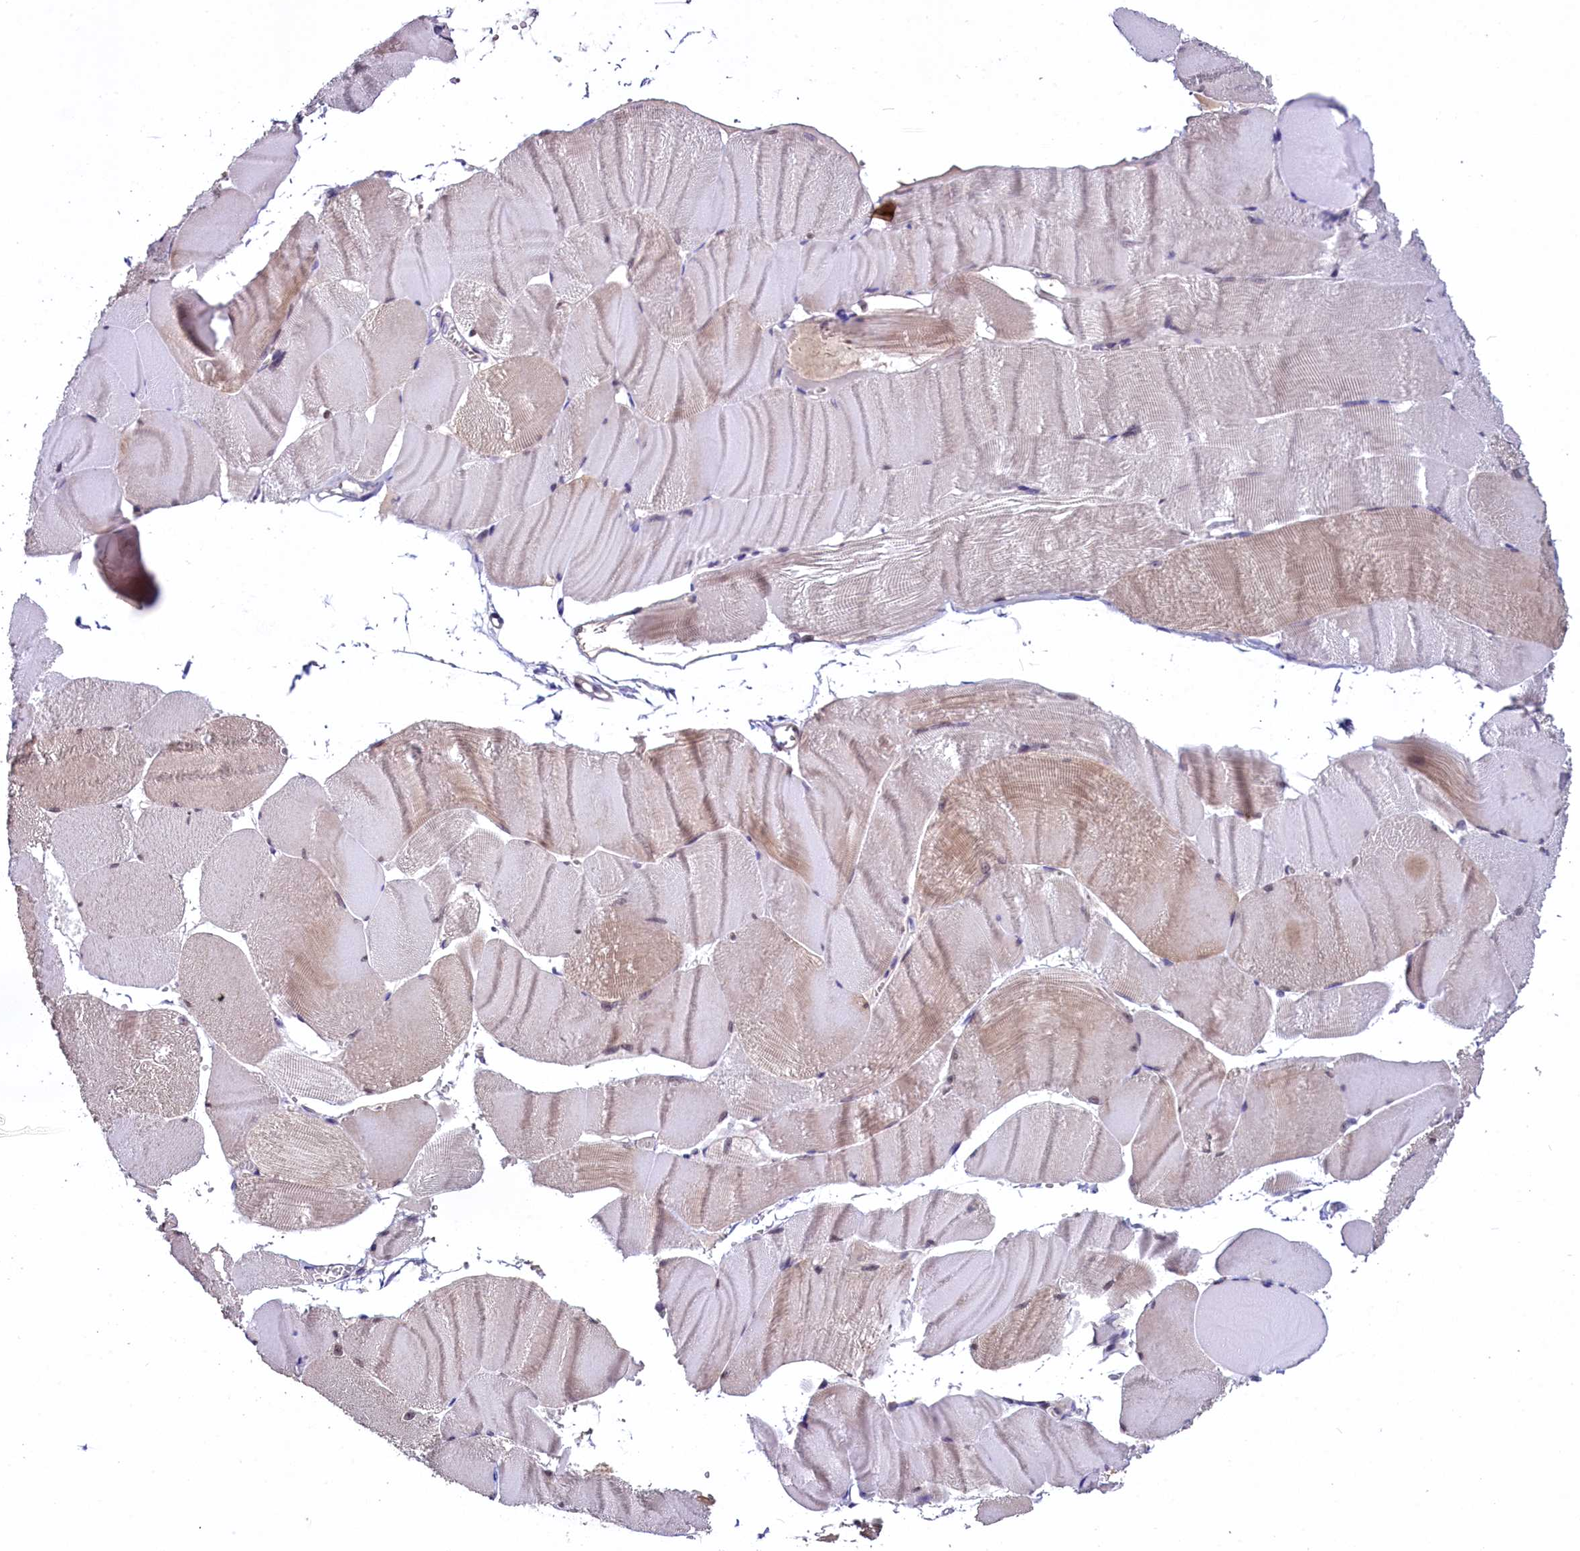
{"staining": {"intensity": "weak", "quantity": "<25%", "location": "cytoplasmic/membranous"}, "tissue": "skeletal muscle", "cell_type": "Myocytes", "image_type": "normal", "snomed": [{"axis": "morphology", "description": "Normal tissue, NOS"}, {"axis": "morphology", "description": "Basal cell carcinoma"}, {"axis": "topography", "description": "Skeletal muscle"}], "caption": "DAB (3,3'-diaminobenzidine) immunohistochemical staining of unremarkable human skeletal muscle reveals no significant positivity in myocytes. (DAB (3,3'-diaminobenzidine) immunohistochemistry visualized using brightfield microscopy, high magnification).", "gene": "SLC39A6", "patient": {"sex": "female", "age": 64}}